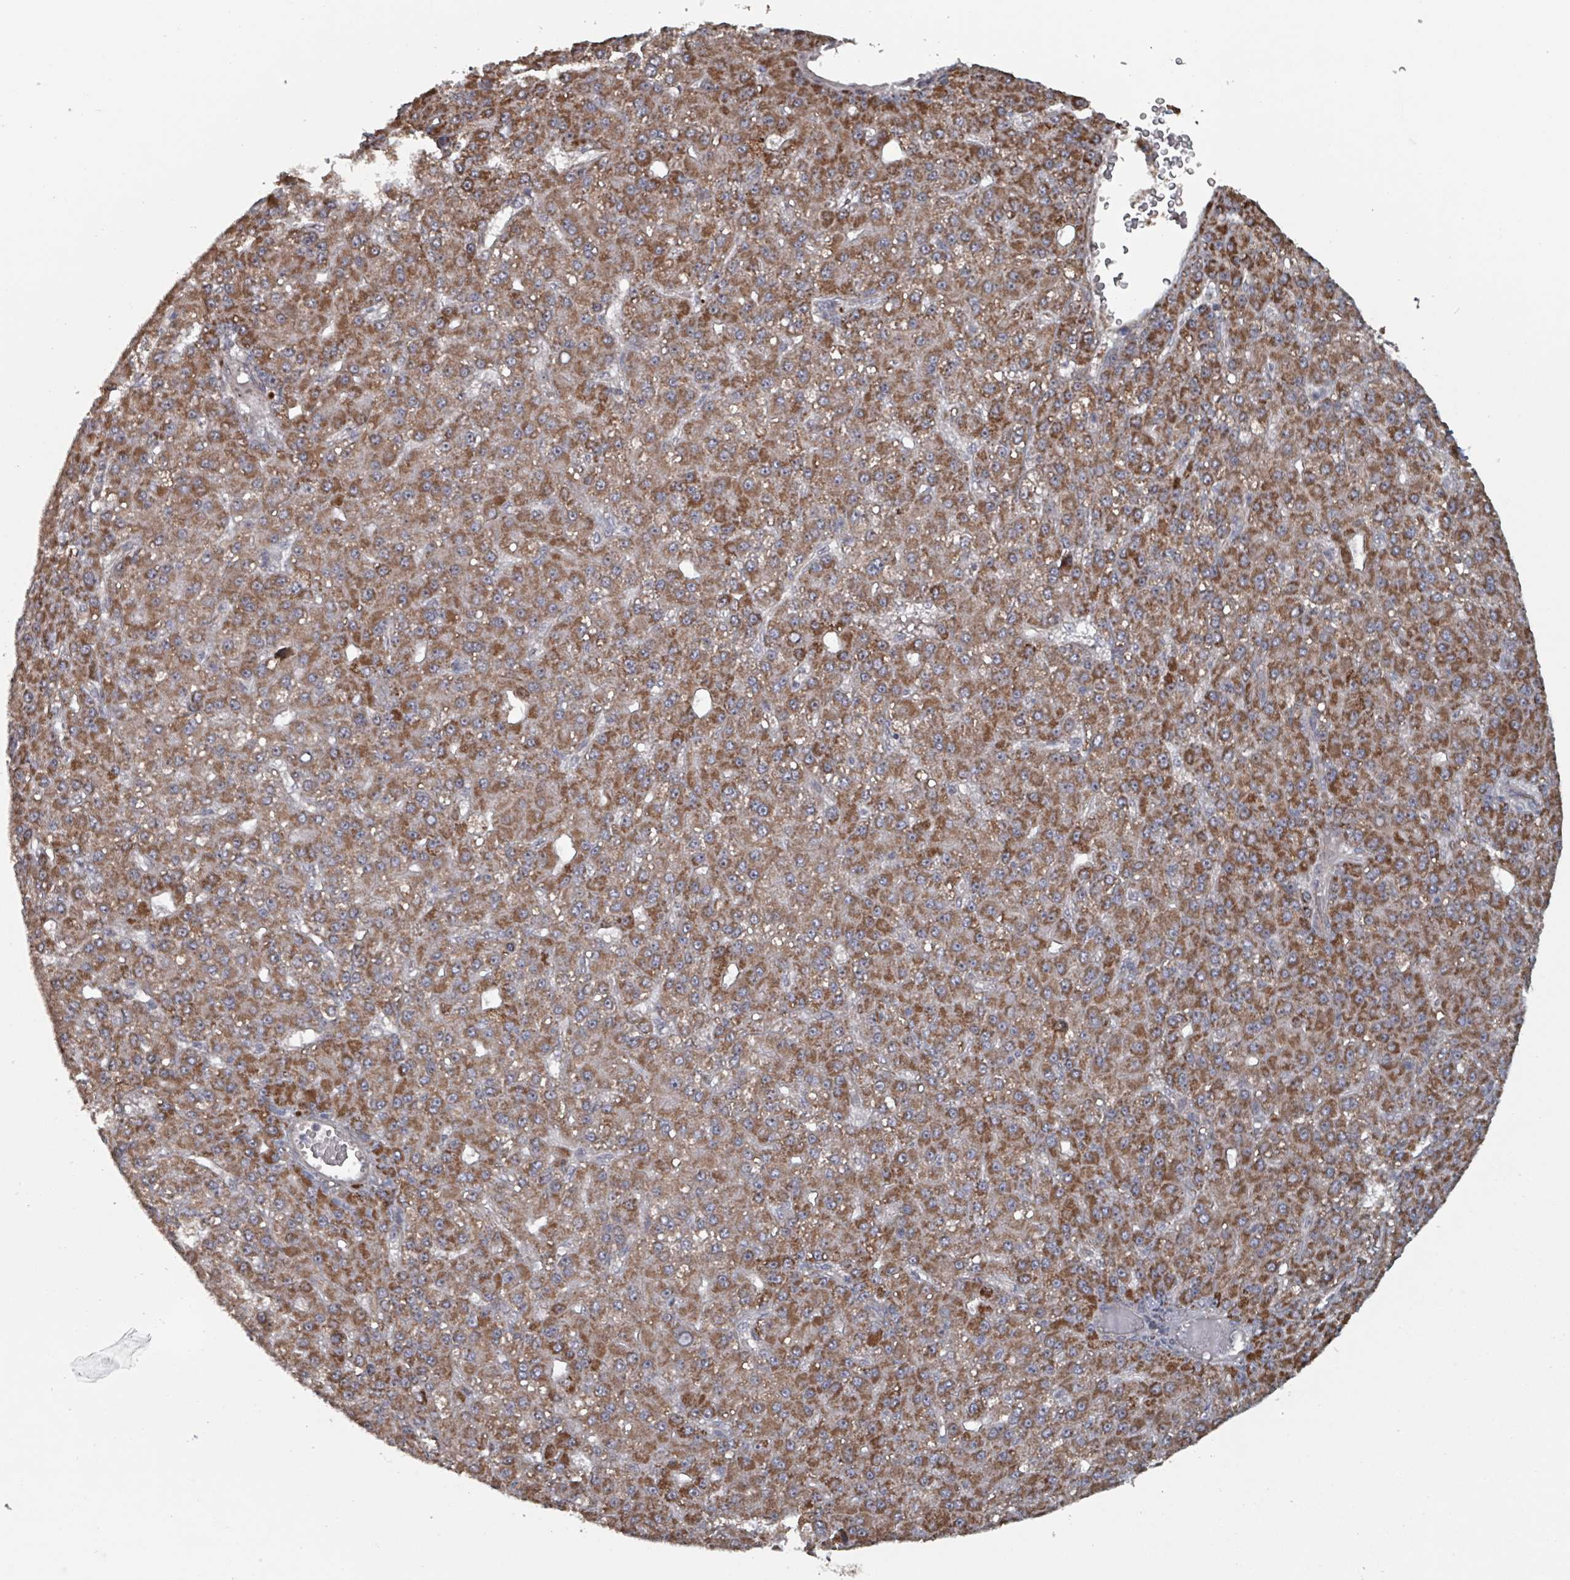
{"staining": {"intensity": "moderate", "quantity": ">75%", "location": "cytoplasmic/membranous"}, "tissue": "liver cancer", "cell_type": "Tumor cells", "image_type": "cancer", "snomed": [{"axis": "morphology", "description": "Carcinoma, Hepatocellular, NOS"}, {"axis": "topography", "description": "Liver"}], "caption": "Tumor cells demonstrate medium levels of moderate cytoplasmic/membranous staining in about >75% of cells in liver hepatocellular carcinoma. The staining was performed using DAB (3,3'-diaminobenzidine) to visualize the protein expression in brown, while the nuclei were stained in blue with hematoxylin (Magnification: 20x).", "gene": "MRPL4", "patient": {"sex": "male", "age": 67}}